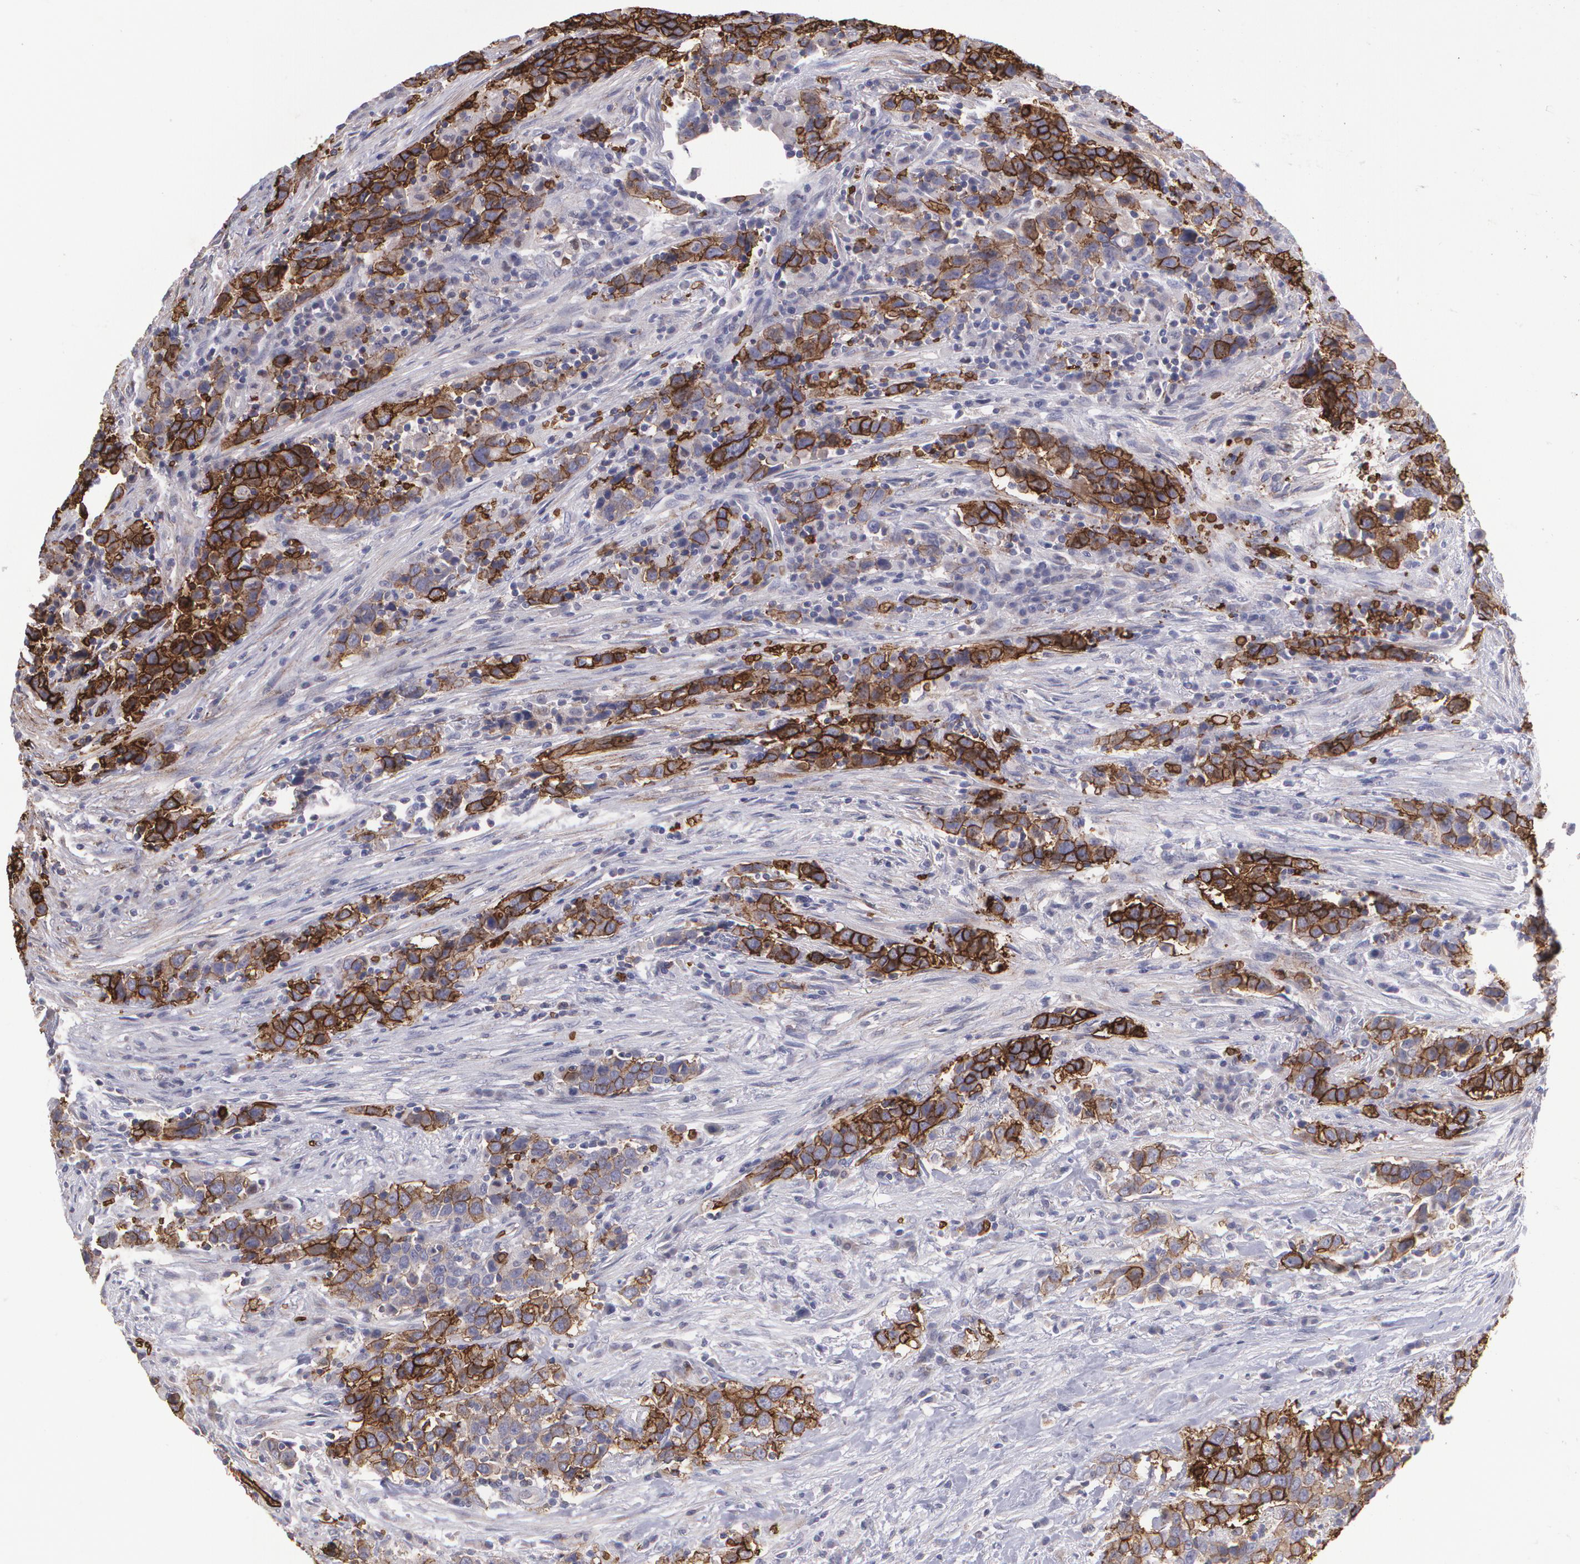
{"staining": {"intensity": "strong", "quantity": ">75%", "location": "cytoplasmic/membranous"}, "tissue": "urothelial cancer", "cell_type": "Tumor cells", "image_type": "cancer", "snomed": [{"axis": "morphology", "description": "Urothelial carcinoma, High grade"}, {"axis": "topography", "description": "Urinary bladder"}], "caption": "An IHC photomicrograph of tumor tissue is shown. Protein staining in brown labels strong cytoplasmic/membranous positivity in urothelial carcinoma (high-grade) within tumor cells. Nuclei are stained in blue.", "gene": "SLC2A1", "patient": {"sex": "male", "age": 61}}